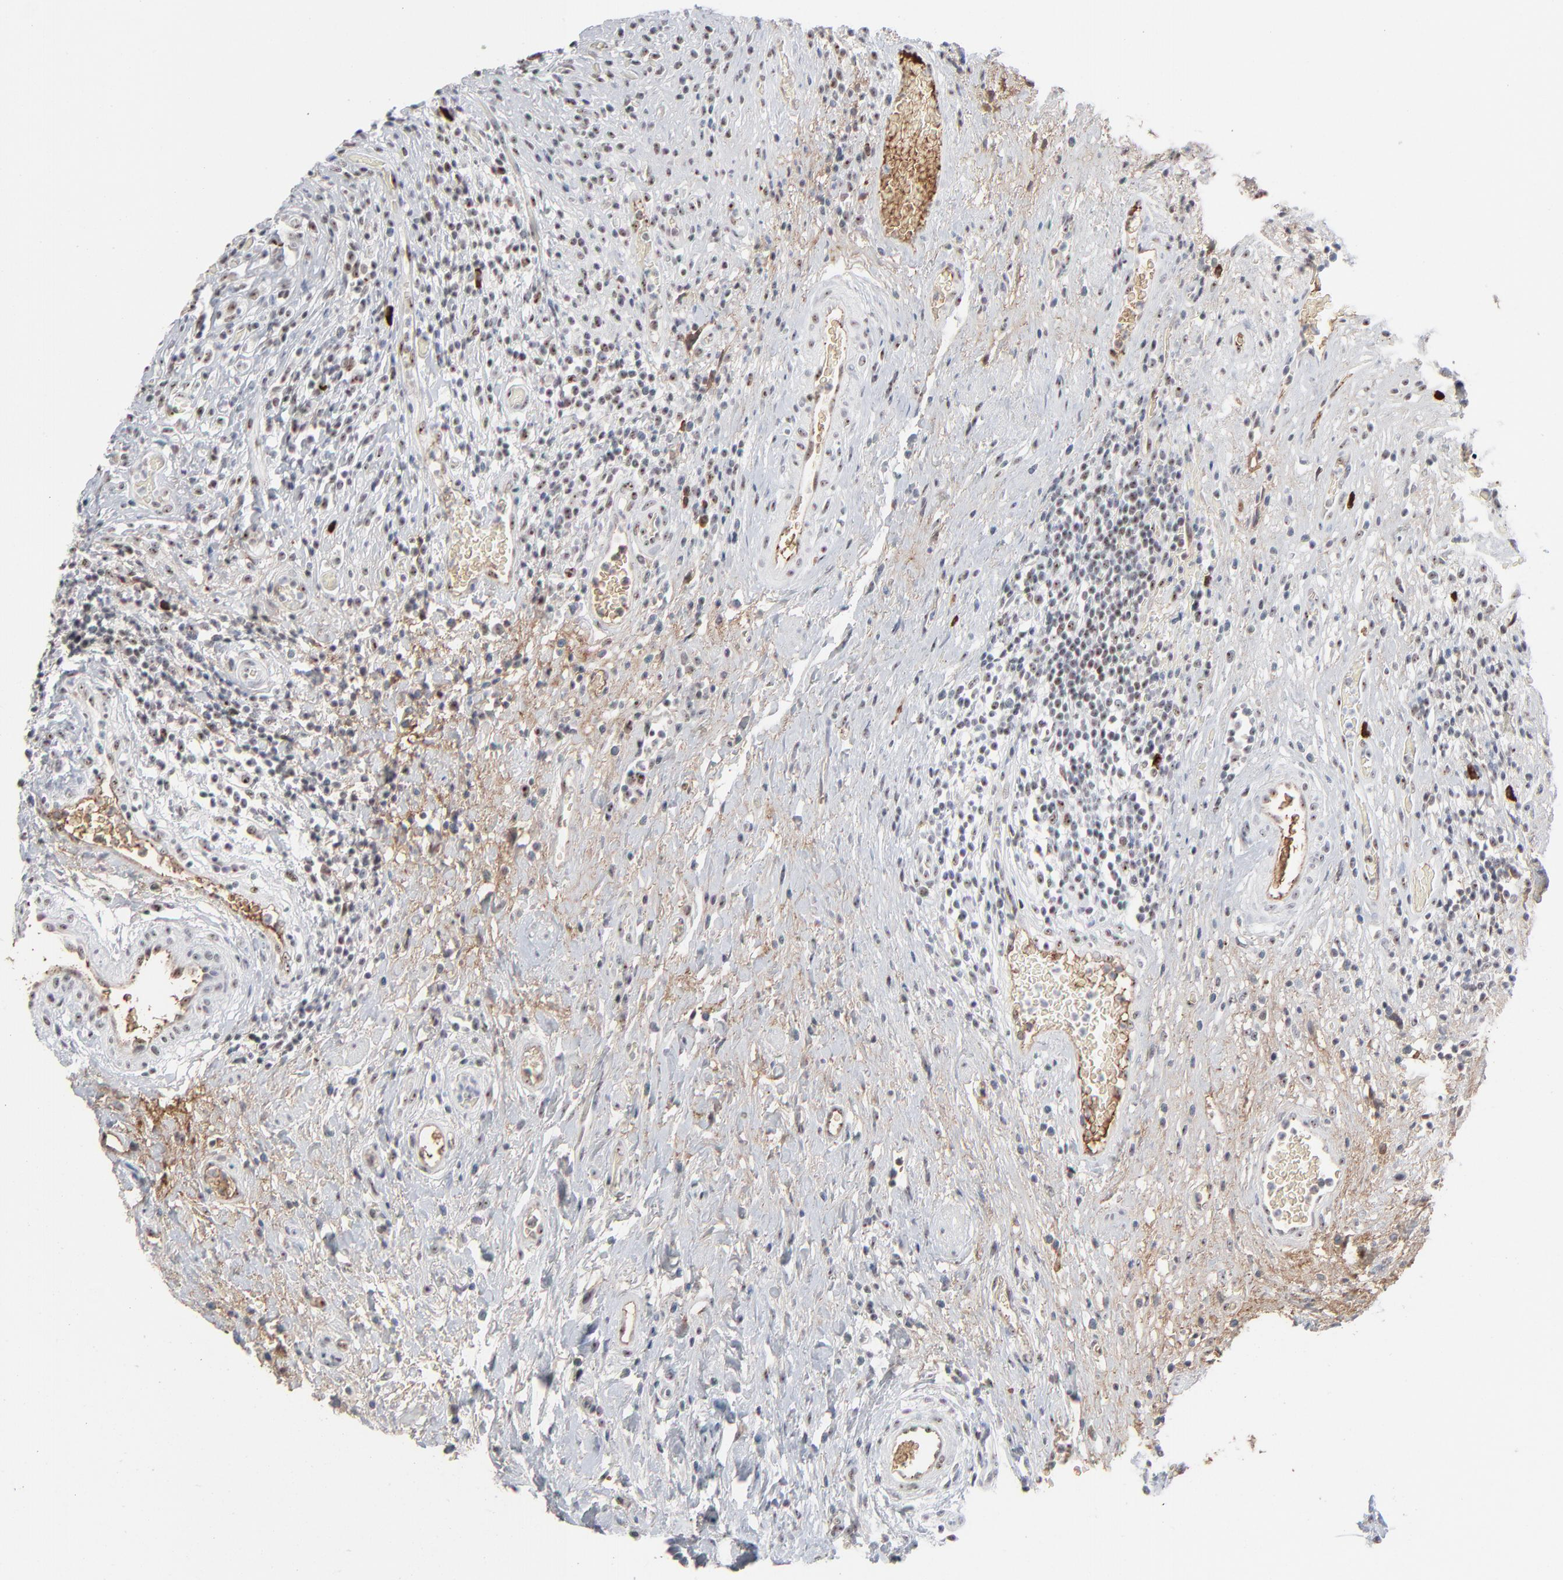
{"staining": {"intensity": "moderate", "quantity": ">75%", "location": "nuclear"}, "tissue": "urinary bladder", "cell_type": "Urothelial cells", "image_type": "normal", "snomed": [{"axis": "morphology", "description": "Normal tissue, NOS"}, {"axis": "morphology", "description": "Urothelial carcinoma, High grade"}, {"axis": "topography", "description": "Urinary bladder"}], "caption": "There is medium levels of moderate nuclear expression in urothelial cells of benign urinary bladder, as demonstrated by immunohistochemical staining (brown color).", "gene": "MPHOSPH6", "patient": {"sex": "male", "age": 51}}